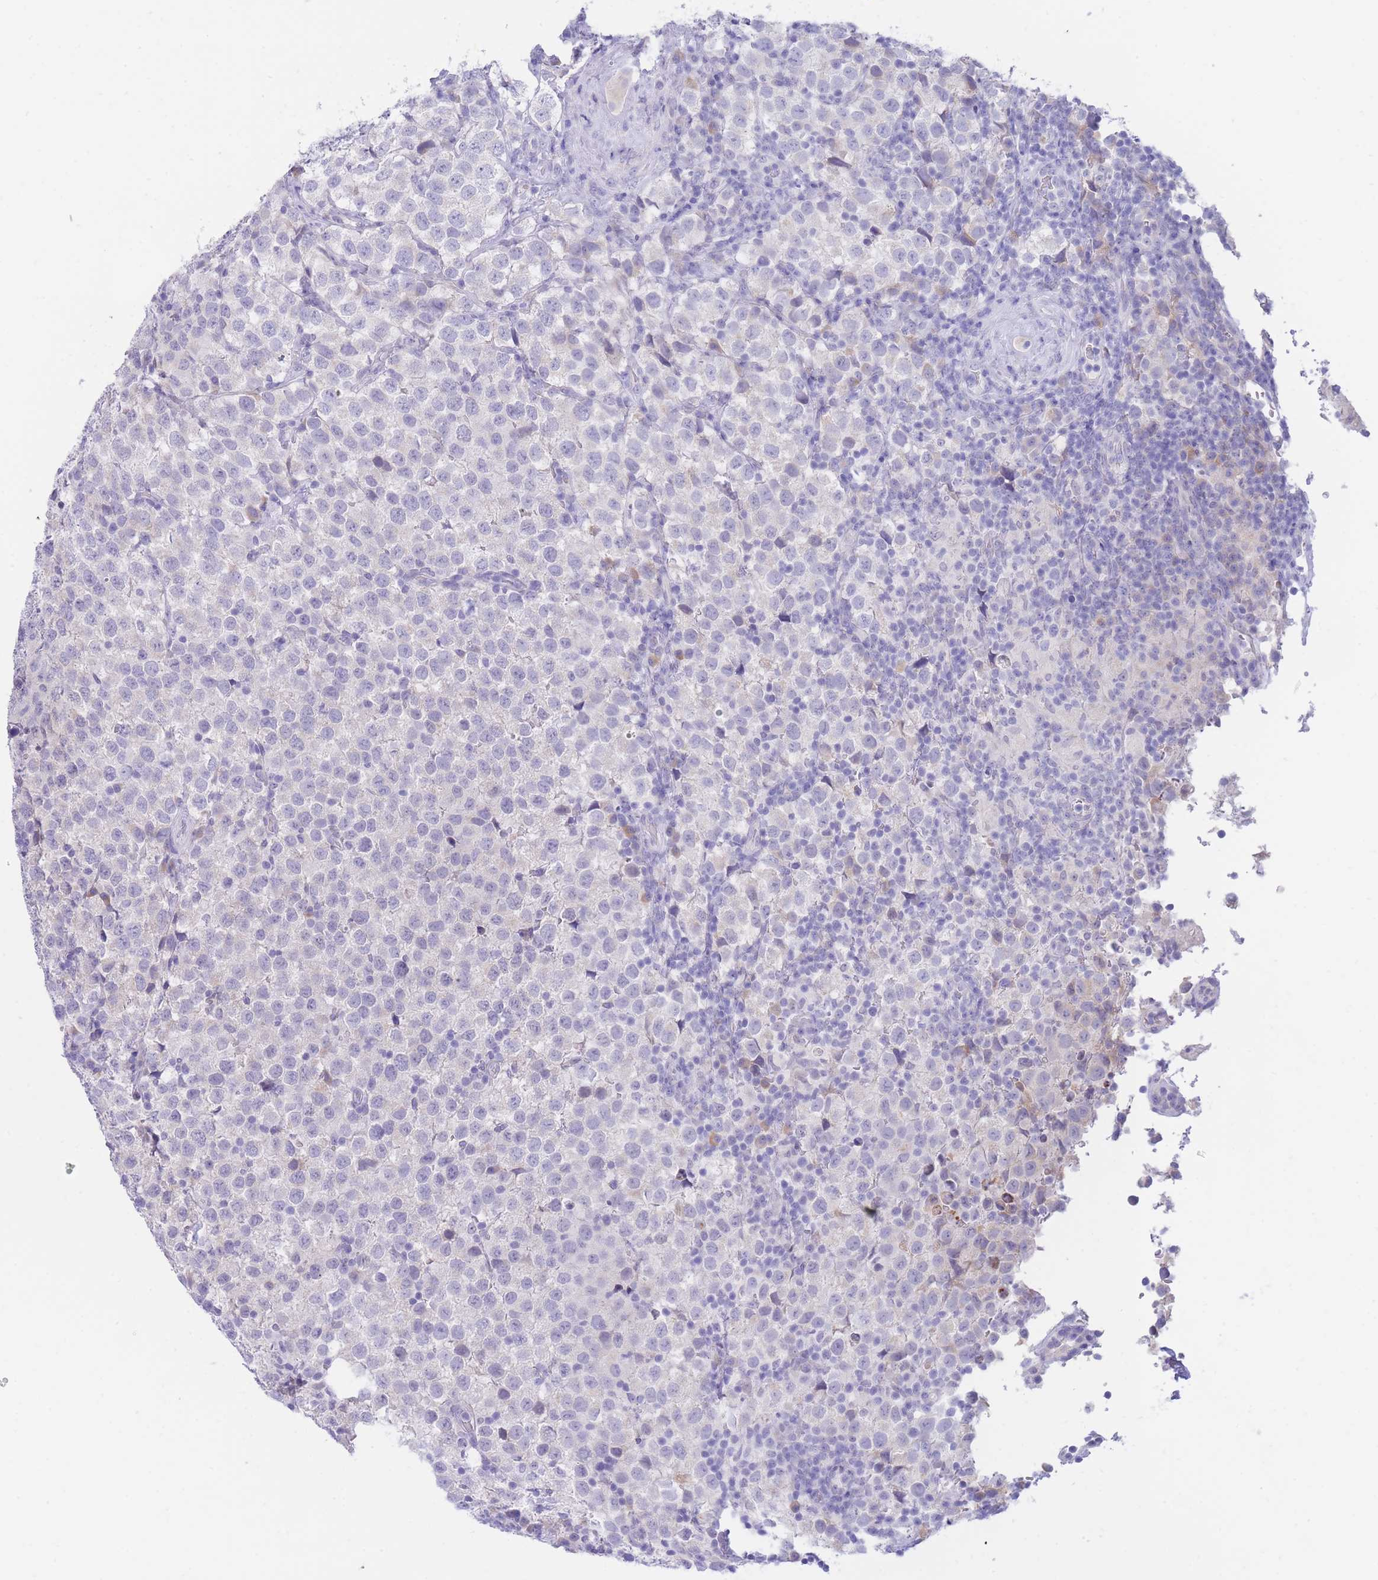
{"staining": {"intensity": "negative", "quantity": "none", "location": "none"}, "tissue": "testis cancer", "cell_type": "Tumor cells", "image_type": "cancer", "snomed": [{"axis": "morphology", "description": "Seminoma, NOS"}, {"axis": "topography", "description": "Testis"}], "caption": "Testis cancer was stained to show a protein in brown. There is no significant positivity in tumor cells.", "gene": "SSUH2", "patient": {"sex": "male", "age": 34}}